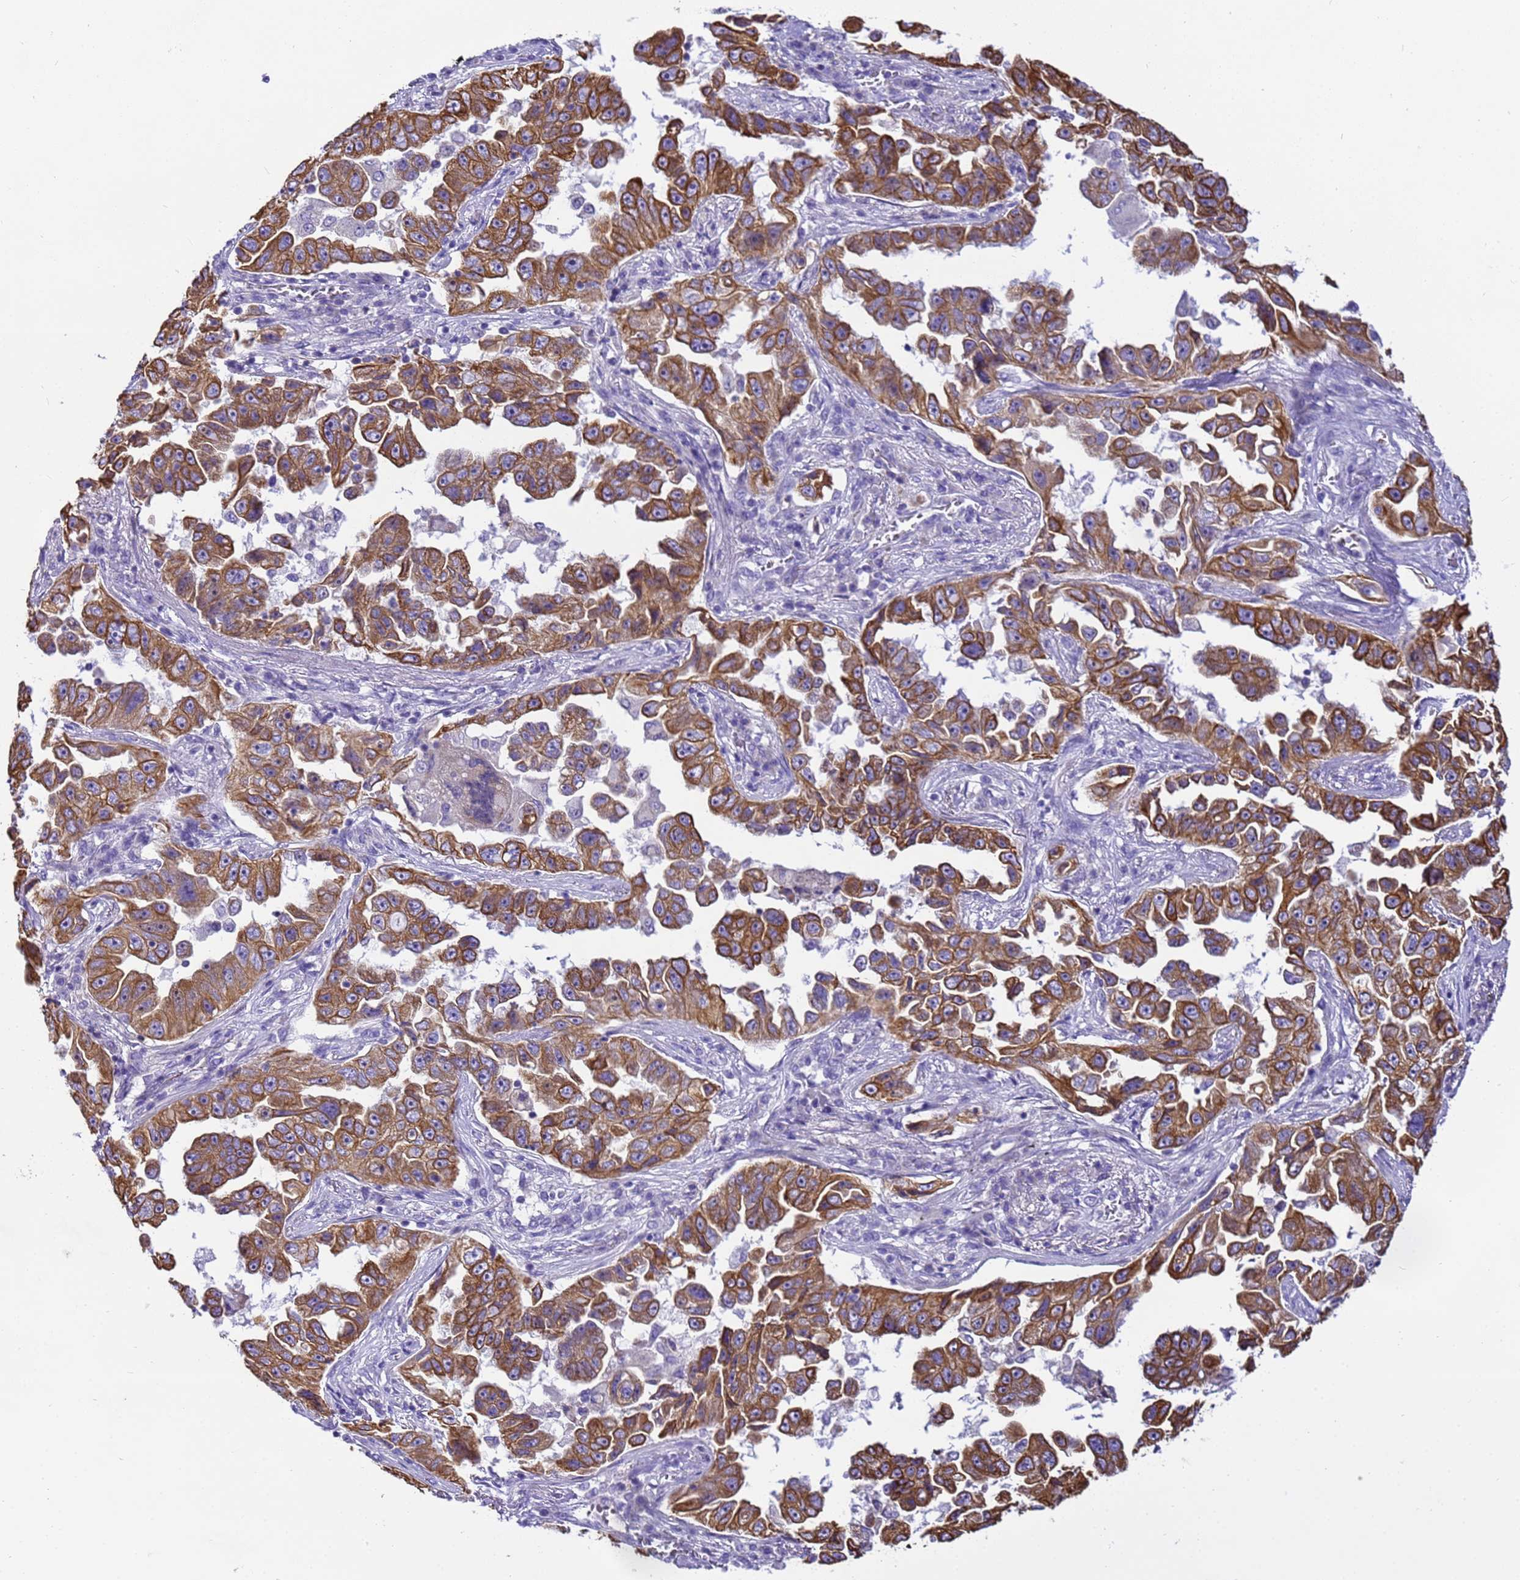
{"staining": {"intensity": "moderate", "quantity": ">75%", "location": "cytoplasmic/membranous"}, "tissue": "lung cancer", "cell_type": "Tumor cells", "image_type": "cancer", "snomed": [{"axis": "morphology", "description": "Adenocarcinoma, NOS"}, {"axis": "topography", "description": "Lung"}], "caption": "IHC photomicrograph of neoplastic tissue: human lung cancer stained using immunohistochemistry (IHC) shows medium levels of moderate protein expression localized specifically in the cytoplasmic/membranous of tumor cells, appearing as a cytoplasmic/membranous brown color.", "gene": "PIEZO2", "patient": {"sex": "female", "age": 51}}